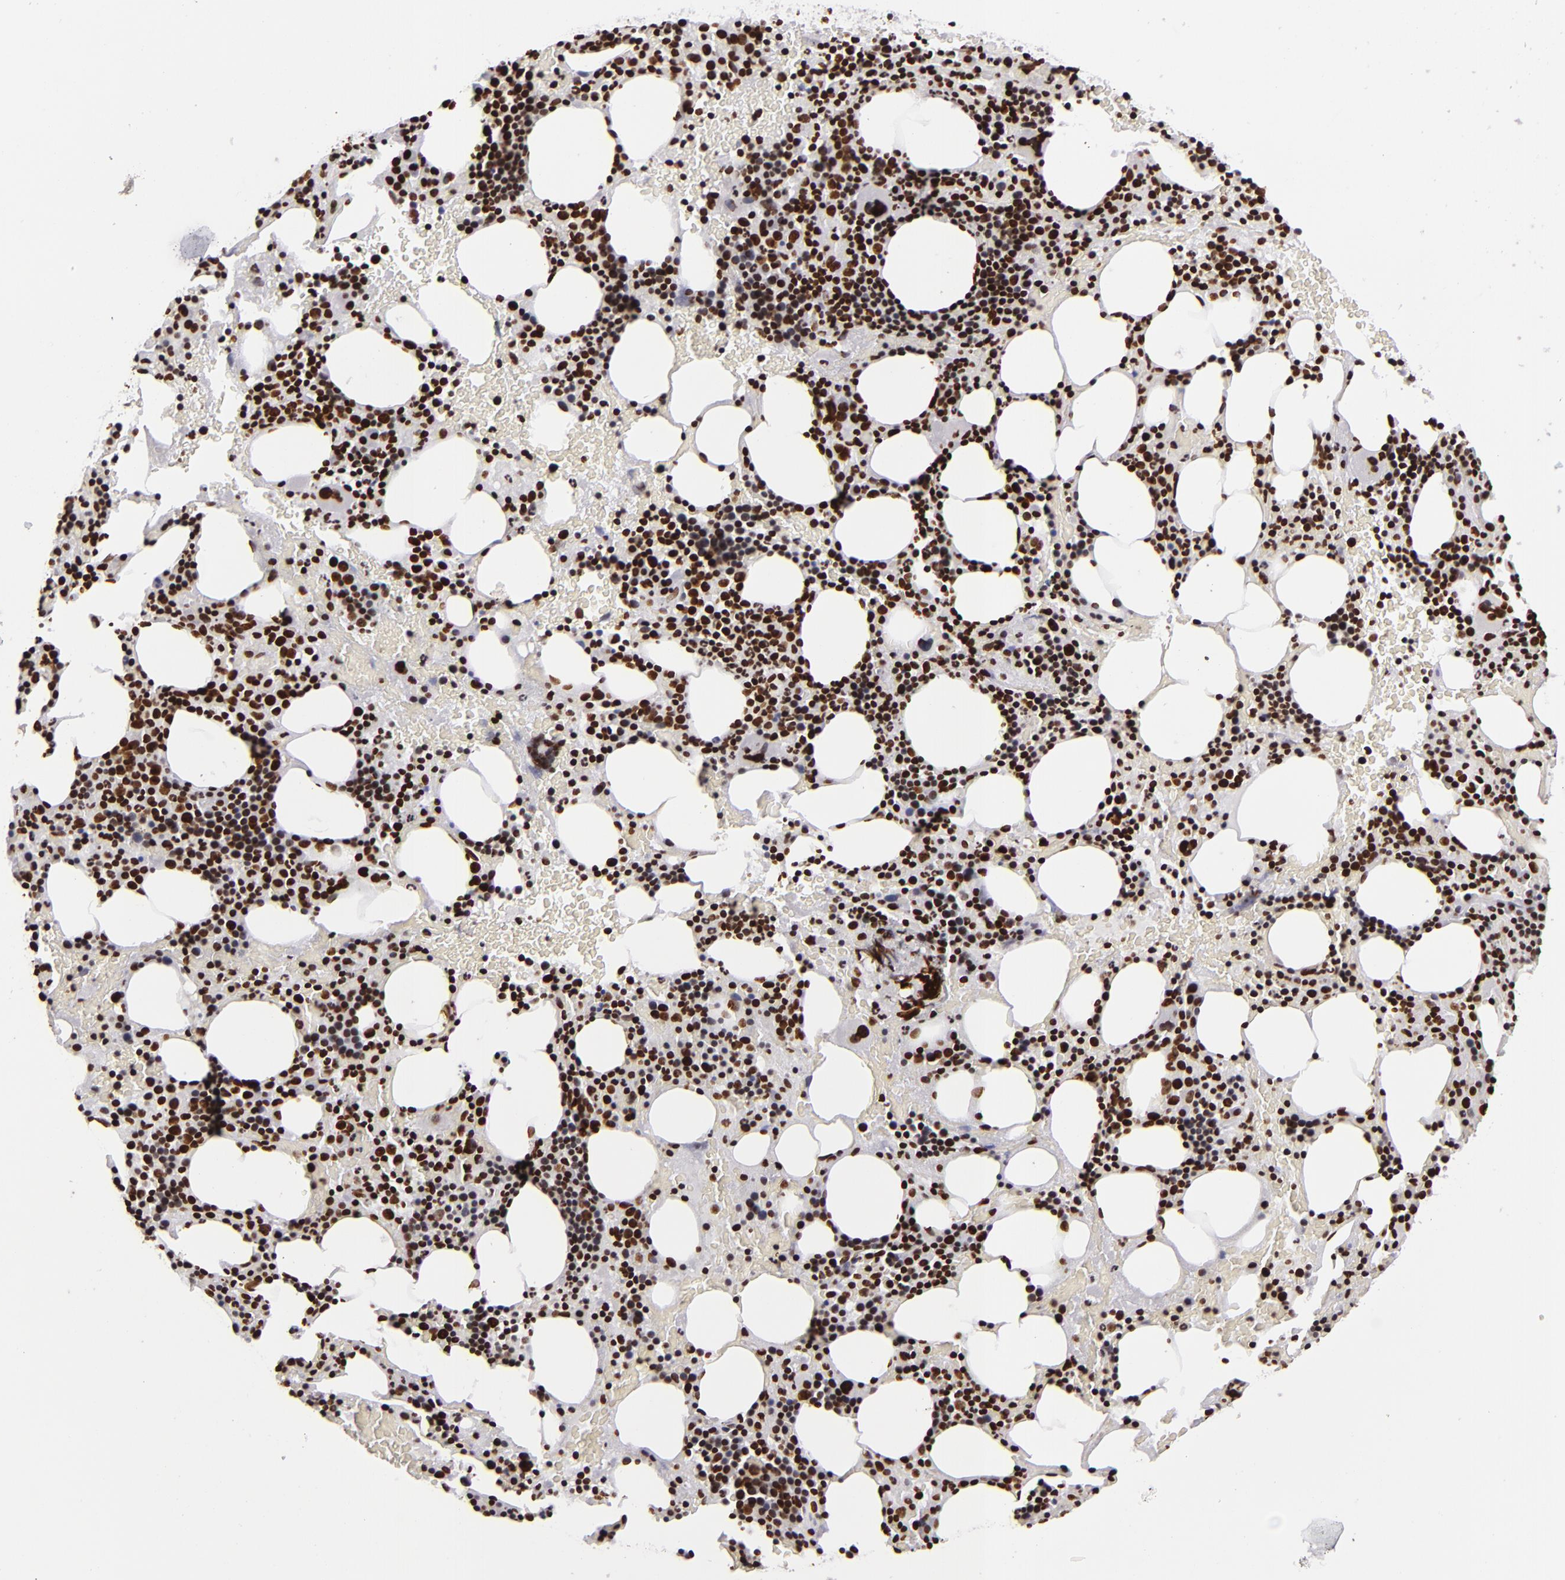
{"staining": {"intensity": "strong", "quantity": ">75%", "location": "nuclear"}, "tissue": "bone marrow", "cell_type": "Hematopoietic cells", "image_type": "normal", "snomed": [{"axis": "morphology", "description": "Normal tissue, NOS"}, {"axis": "topography", "description": "Bone marrow"}], "caption": "Immunohistochemical staining of benign human bone marrow reveals high levels of strong nuclear positivity in about >75% of hematopoietic cells. (brown staining indicates protein expression, while blue staining denotes nuclei).", "gene": "SAFB", "patient": {"sex": "male", "age": 86}}